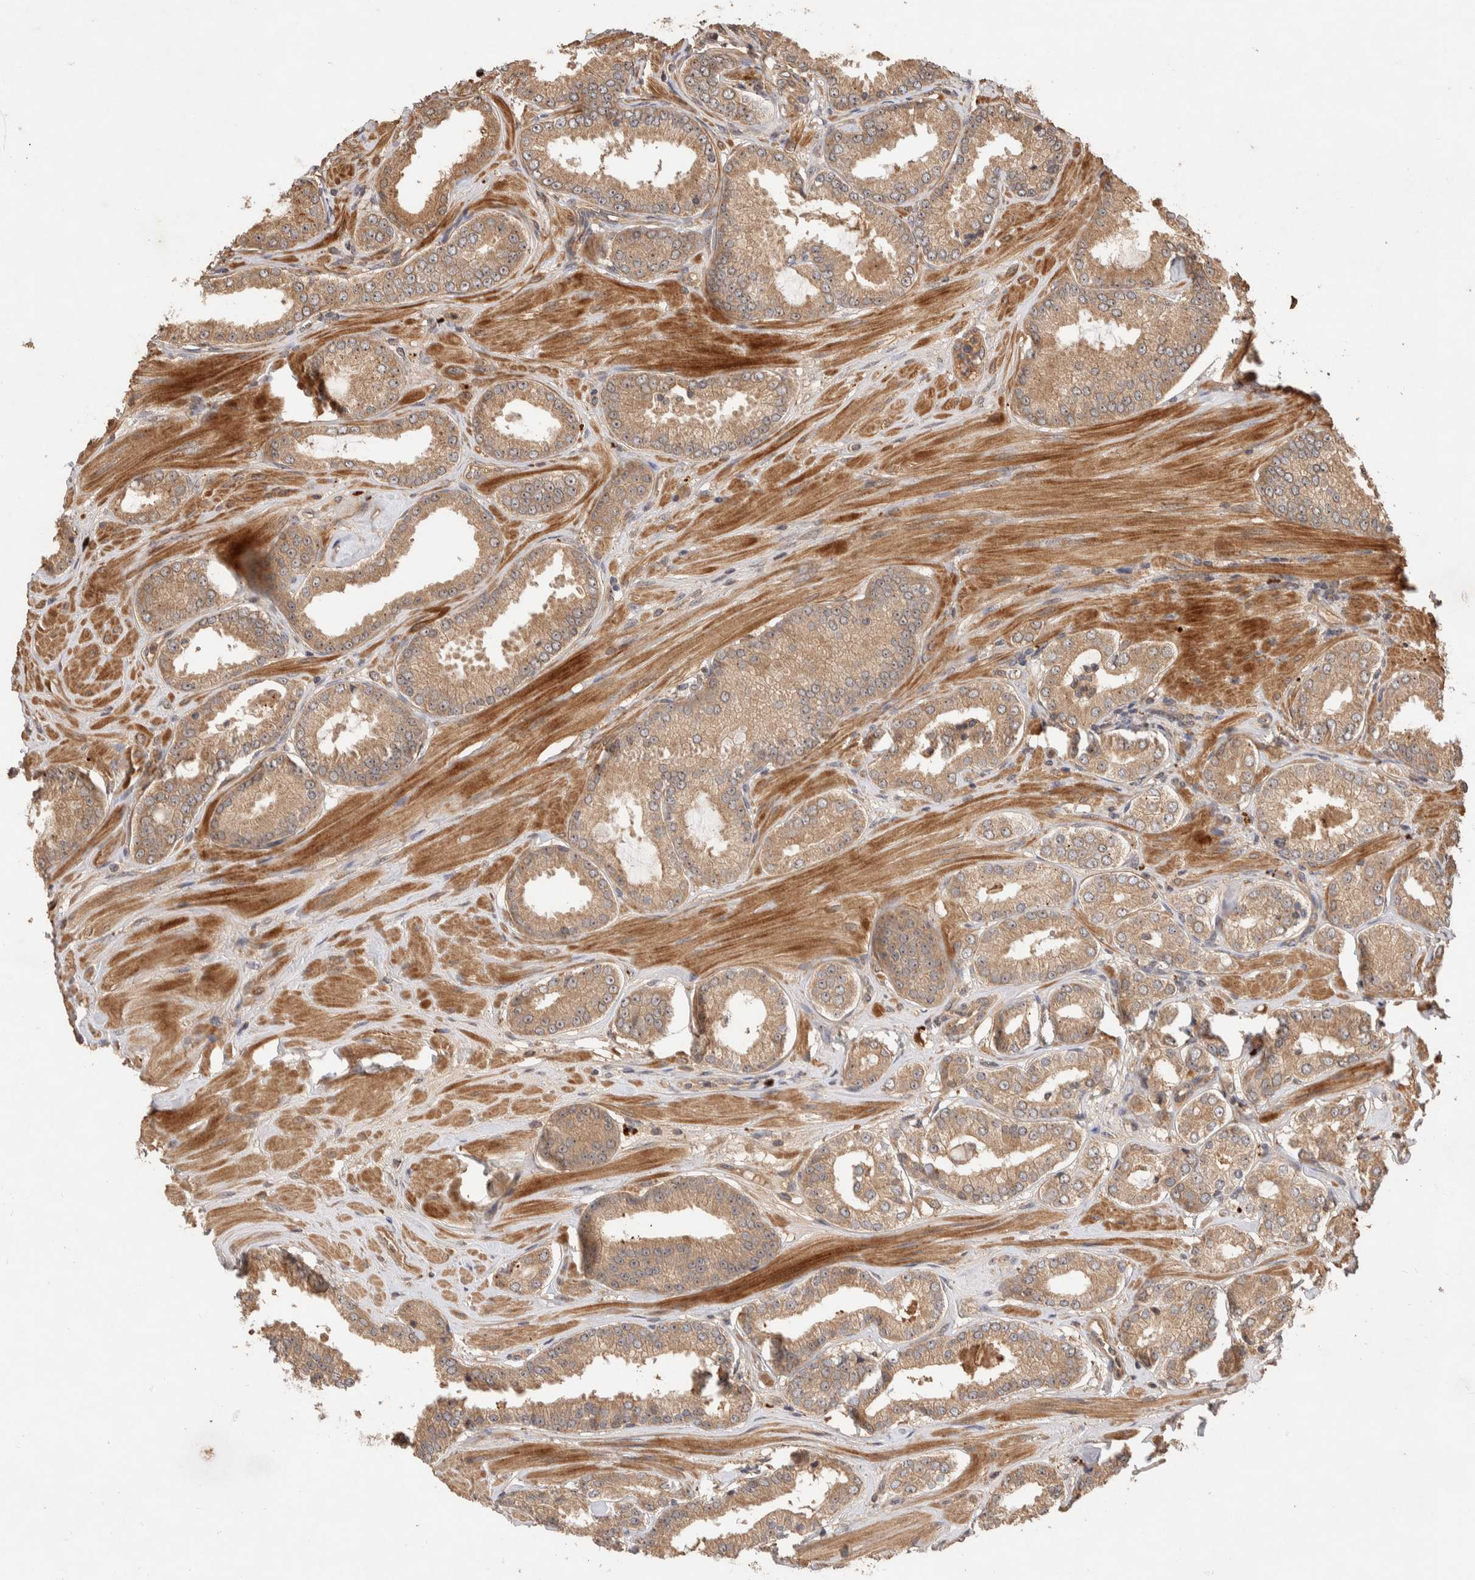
{"staining": {"intensity": "moderate", "quantity": ">75%", "location": "cytoplasmic/membranous"}, "tissue": "prostate cancer", "cell_type": "Tumor cells", "image_type": "cancer", "snomed": [{"axis": "morphology", "description": "Adenocarcinoma, Low grade"}, {"axis": "topography", "description": "Prostate"}], "caption": "Prostate cancer (low-grade adenocarcinoma) tissue reveals moderate cytoplasmic/membranous staining in approximately >75% of tumor cells, visualized by immunohistochemistry.", "gene": "NSMAF", "patient": {"sex": "male", "age": 62}}